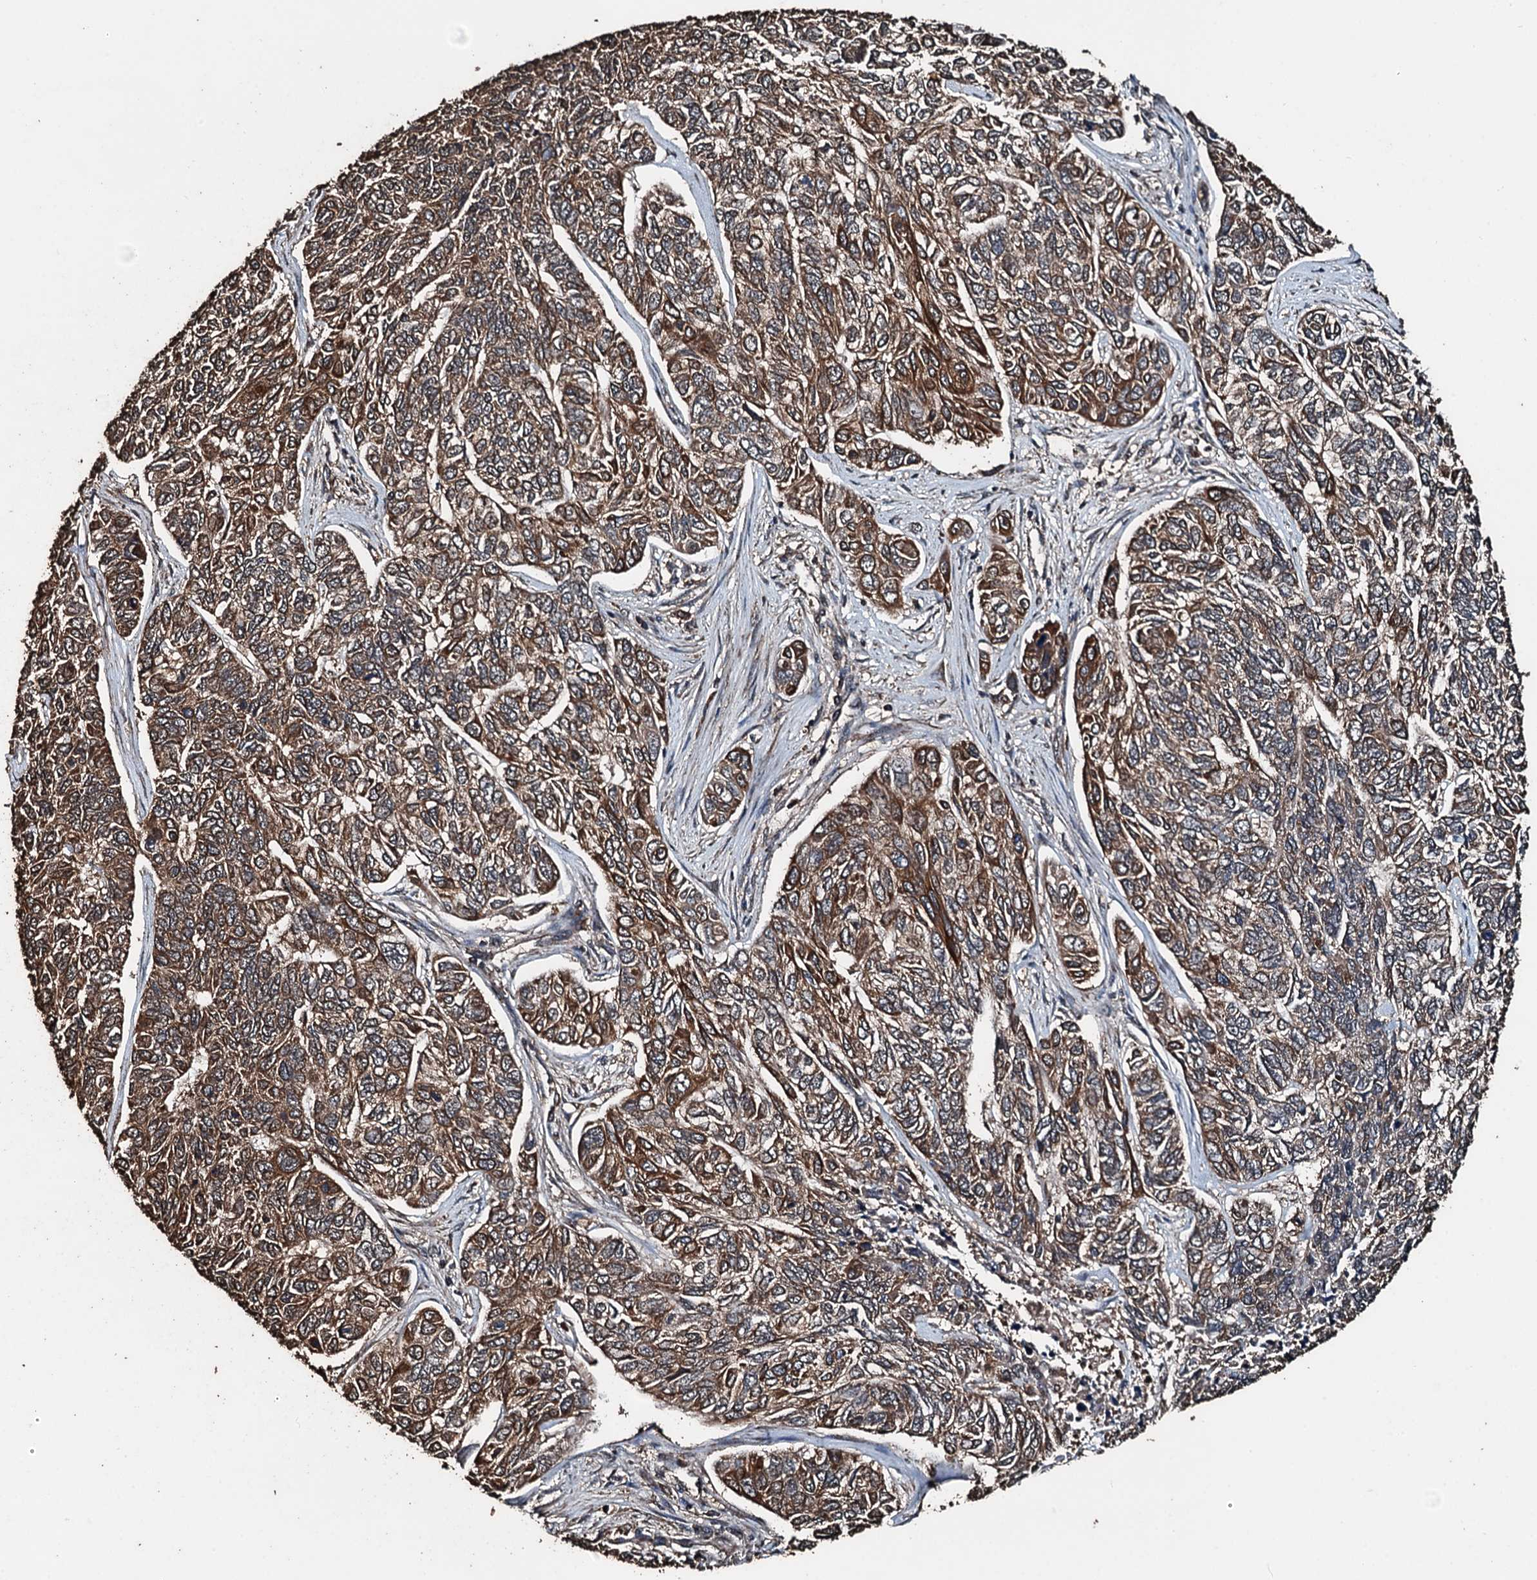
{"staining": {"intensity": "moderate", "quantity": ">75%", "location": "cytoplasmic/membranous"}, "tissue": "skin cancer", "cell_type": "Tumor cells", "image_type": "cancer", "snomed": [{"axis": "morphology", "description": "Basal cell carcinoma"}, {"axis": "topography", "description": "Skin"}], "caption": "Moderate cytoplasmic/membranous protein expression is appreciated in about >75% of tumor cells in skin basal cell carcinoma.", "gene": "FAAP24", "patient": {"sex": "female", "age": 65}}